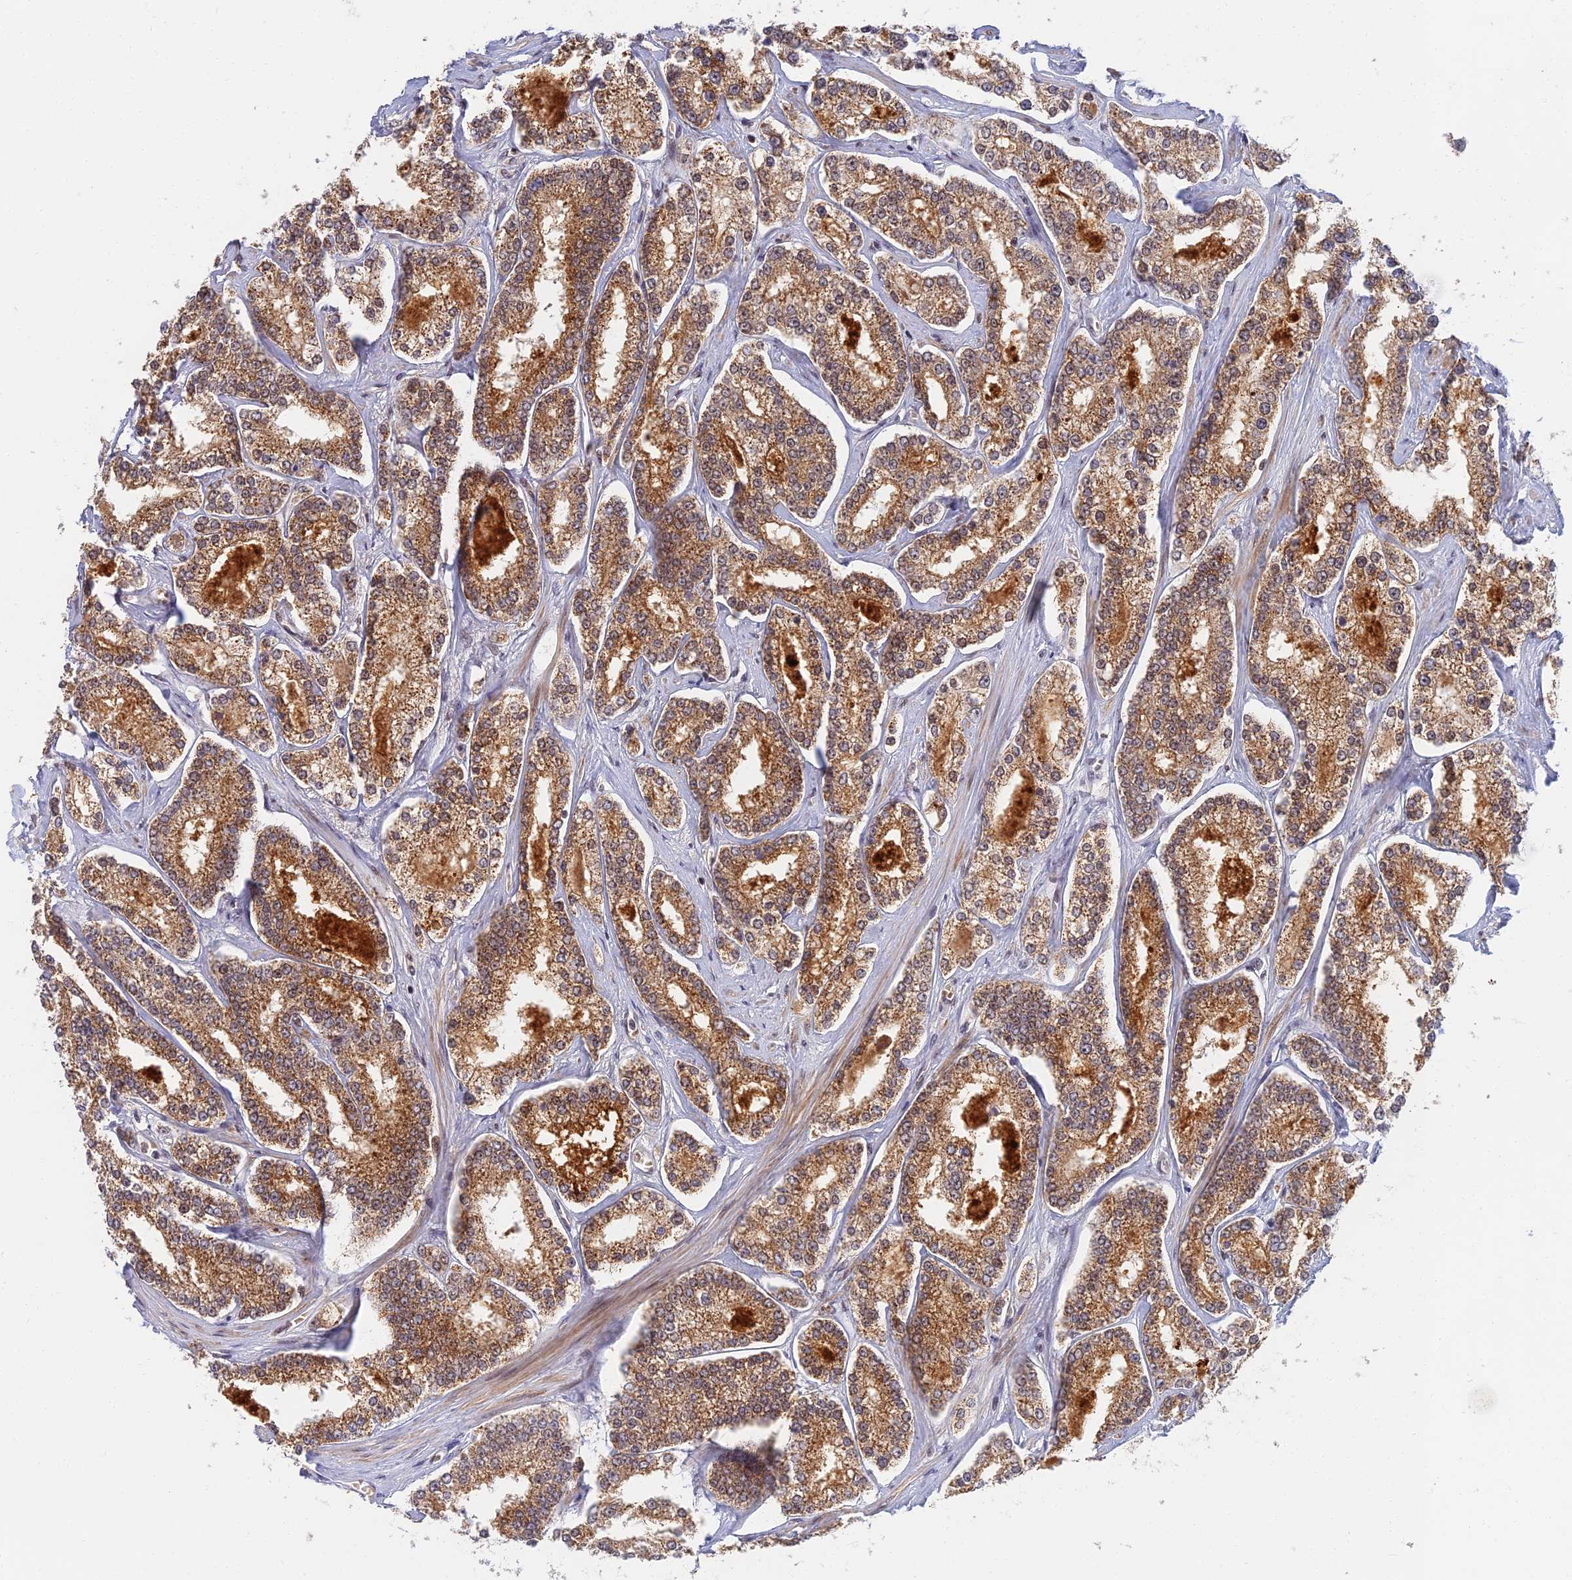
{"staining": {"intensity": "moderate", "quantity": ">75%", "location": "cytoplasmic/membranous"}, "tissue": "prostate cancer", "cell_type": "Tumor cells", "image_type": "cancer", "snomed": [{"axis": "morphology", "description": "Normal tissue, NOS"}, {"axis": "morphology", "description": "Adenocarcinoma, High grade"}, {"axis": "topography", "description": "Prostate"}], "caption": "Immunohistochemistry (IHC) (DAB) staining of prostate high-grade adenocarcinoma demonstrates moderate cytoplasmic/membranous protein expression in approximately >75% of tumor cells. (Stains: DAB (3,3'-diaminobenzidine) in brown, nuclei in blue, Microscopy: brightfield microscopy at high magnification).", "gene": "TCEA2", "patient": {"sex": "male", "age": 83}}